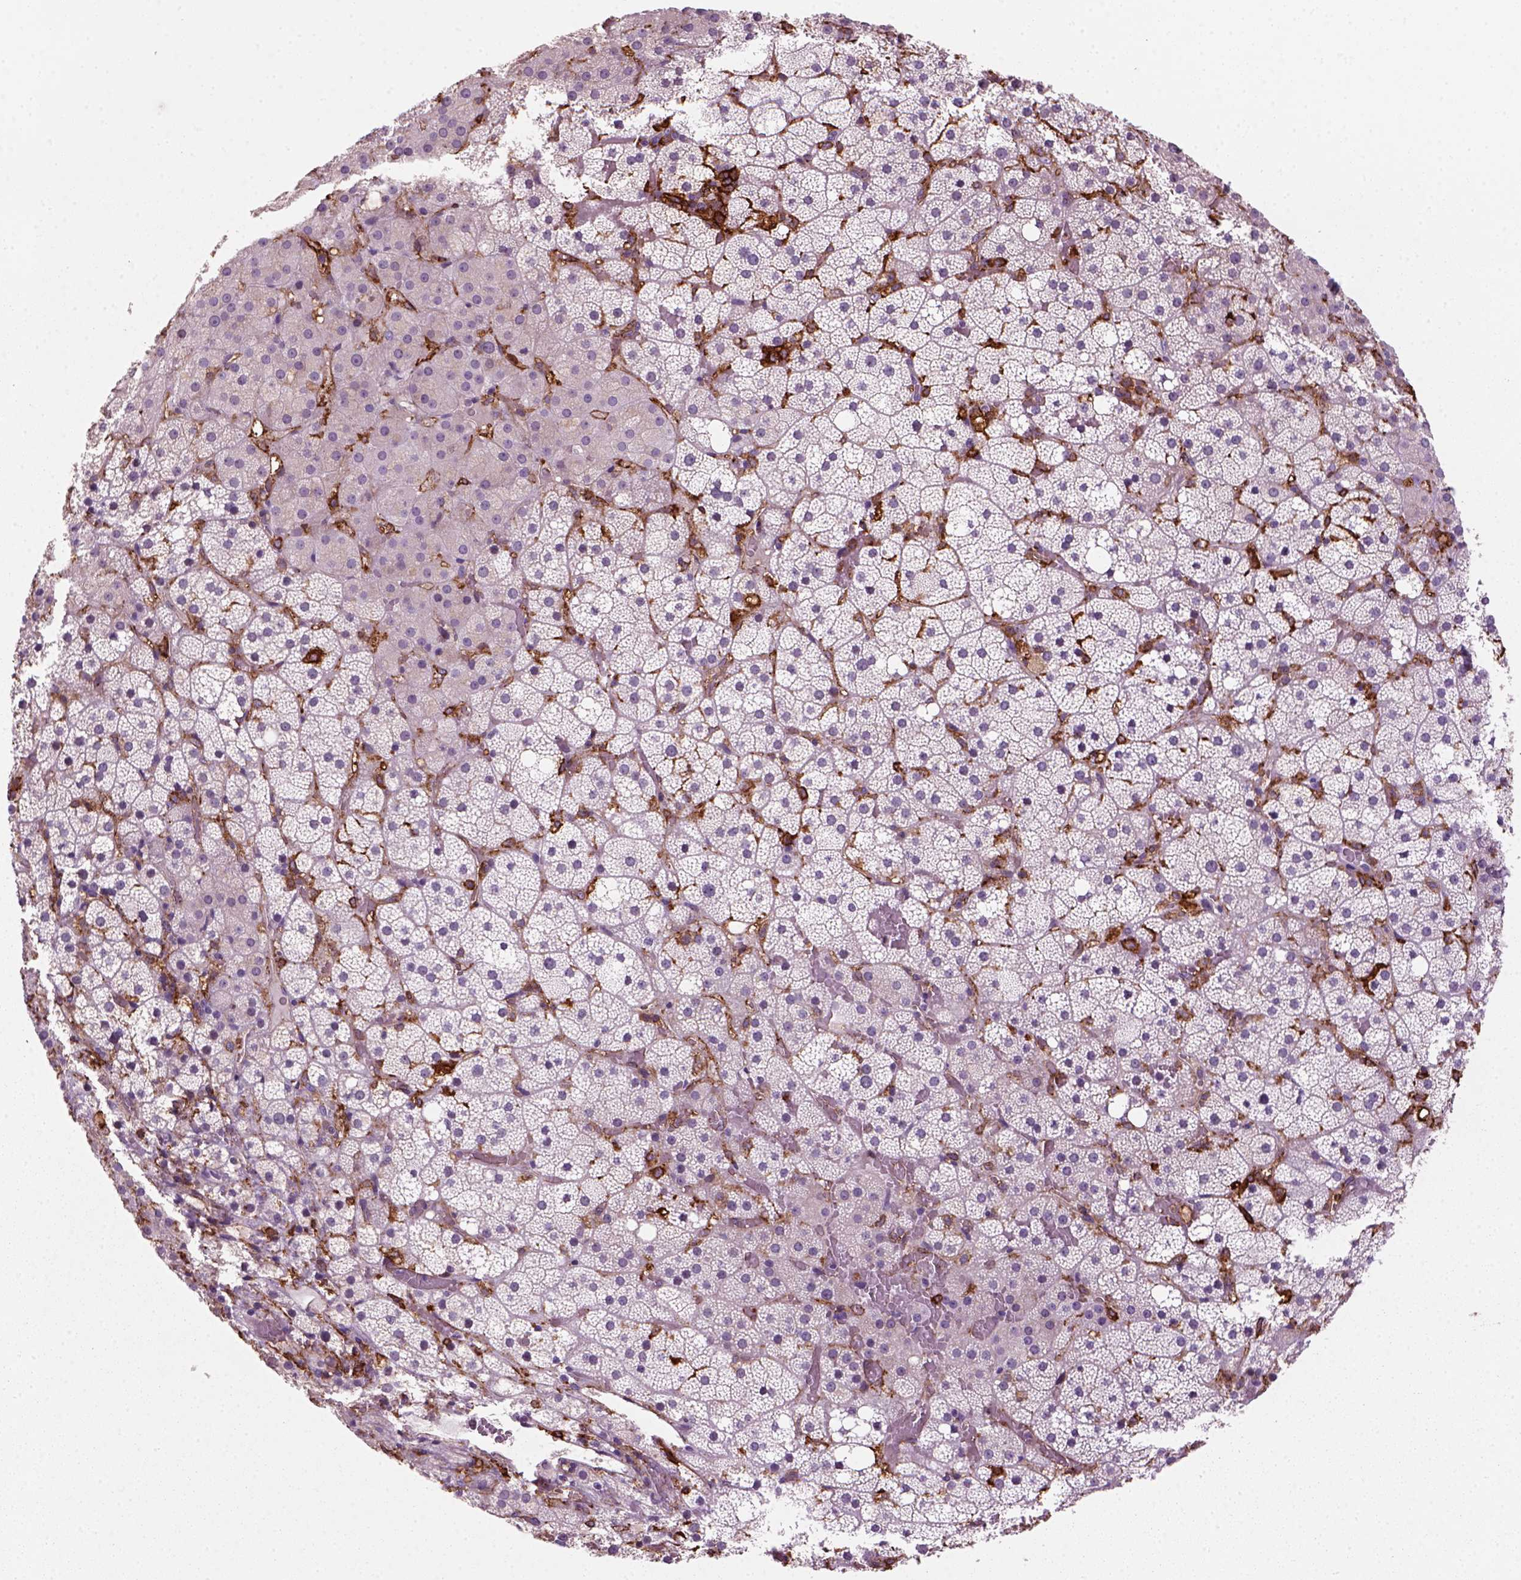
{"staining": {"intensity": "negative", "quantity": "none", "location": "none"}, "tissue": "adrenal gland", "cell_type": "Glandular cells", "image_type": "normal", "snomed": [{"axis": "morphology", "description": "Normal tissue, NOS"}, {"axis": "topography", "description": "Adrenal gland"}], "caption": "Immunohistochemistry (IHC) of unremarkable adrenal gland demonstrates no expression in glandular cells.", "gene": "MARCKS", "patient": {"sex": "male", "age": 53}}